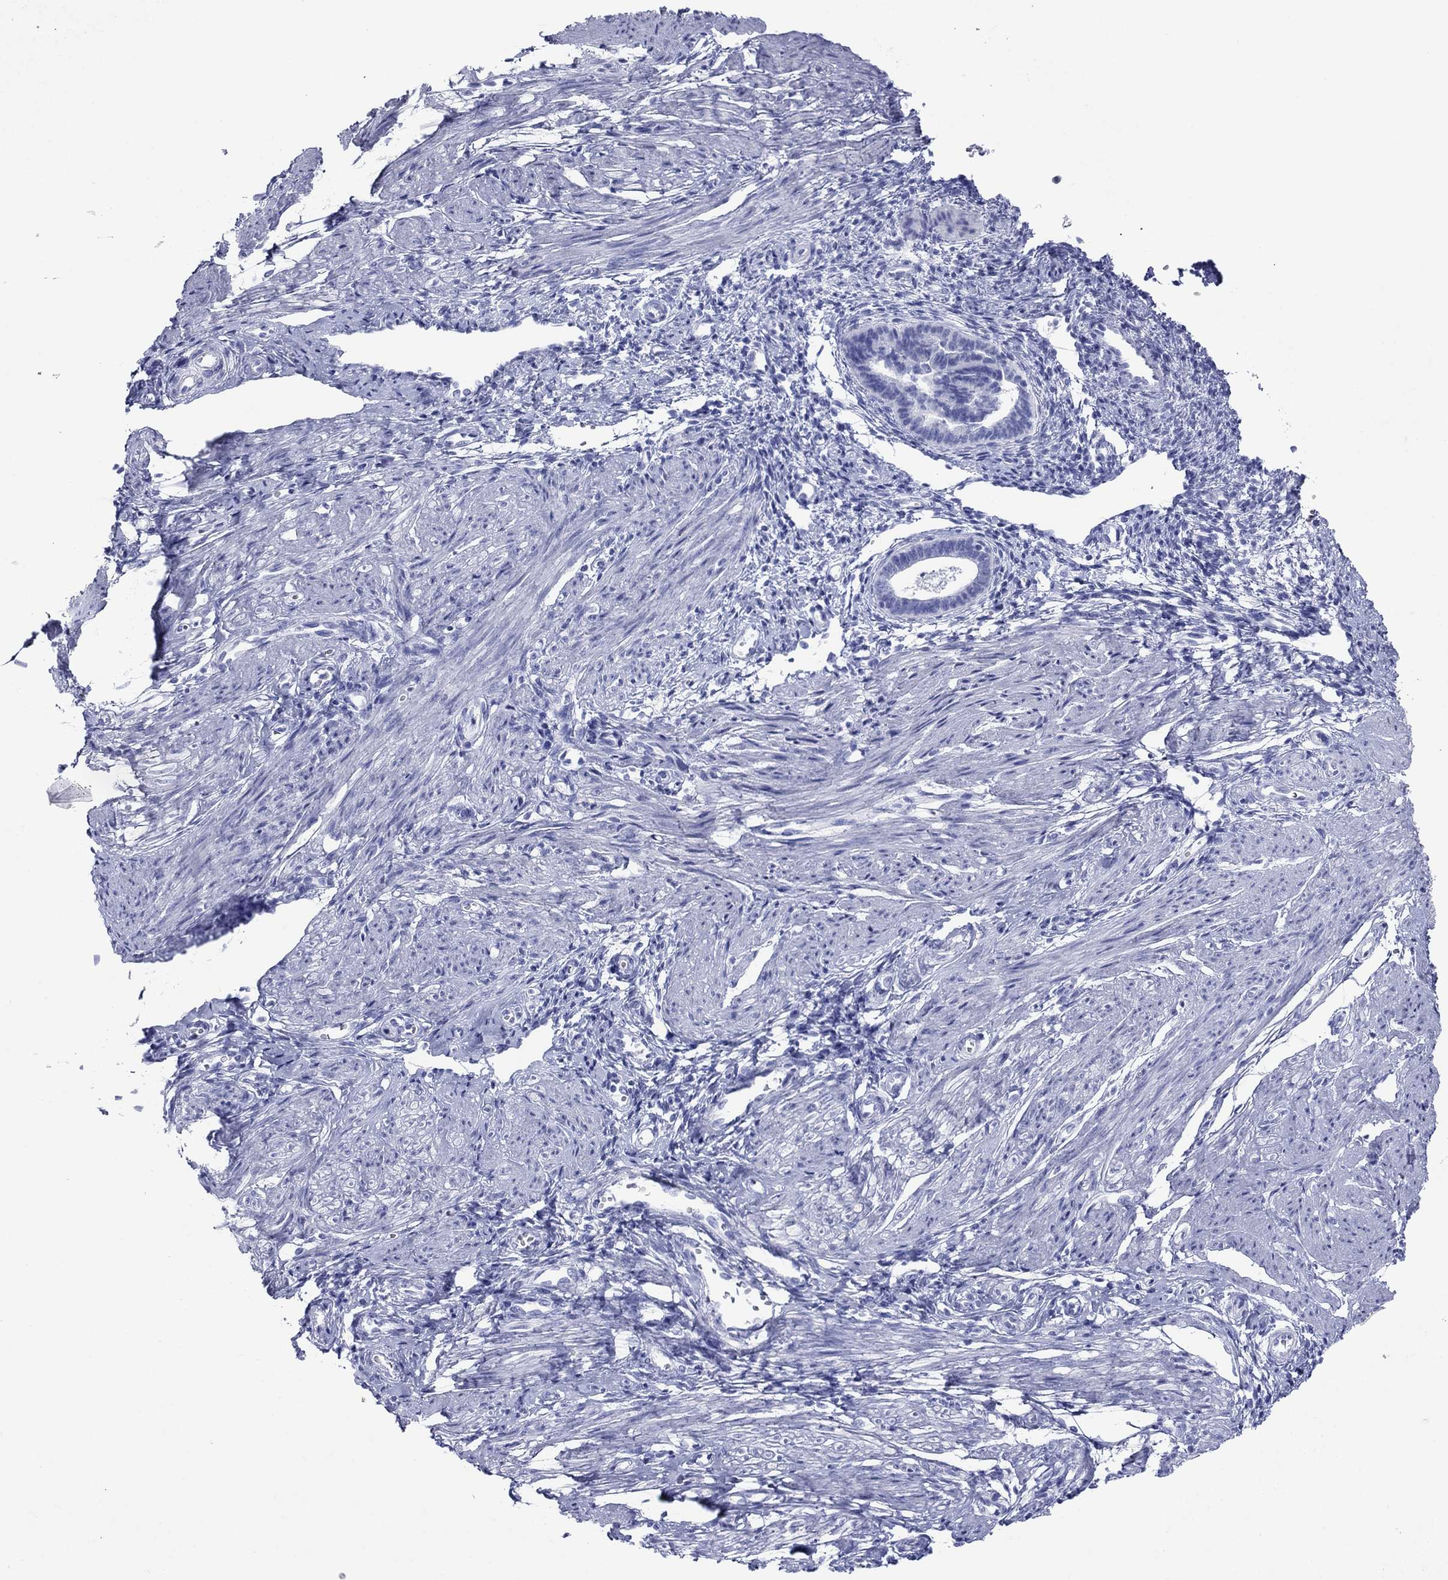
{"staining": {"intensity": "negative", "quantity": "none", "location": "none"}, "tissue": "endometrium", "cell_type": "Cells in endometrial stroma", "image_type": "normal", "snomed": [{"axis": "morphology", "description": "Normal tissue, NOS"}, {"axis": "topography", "description": "Cervix"}, {"axis": "topography", "description": "Endometrium"}], "caption": "IHC of normal endometrium exhibits no expression in cells in endometrial stroma. Brightfield microscopy of immunohistochemistry (IHC) stained with DAB (brown) and hematoxylin (blue), captured at high magnification.", "gene": "ATP4A", "patient": {"sex": "female", "age": 37}}